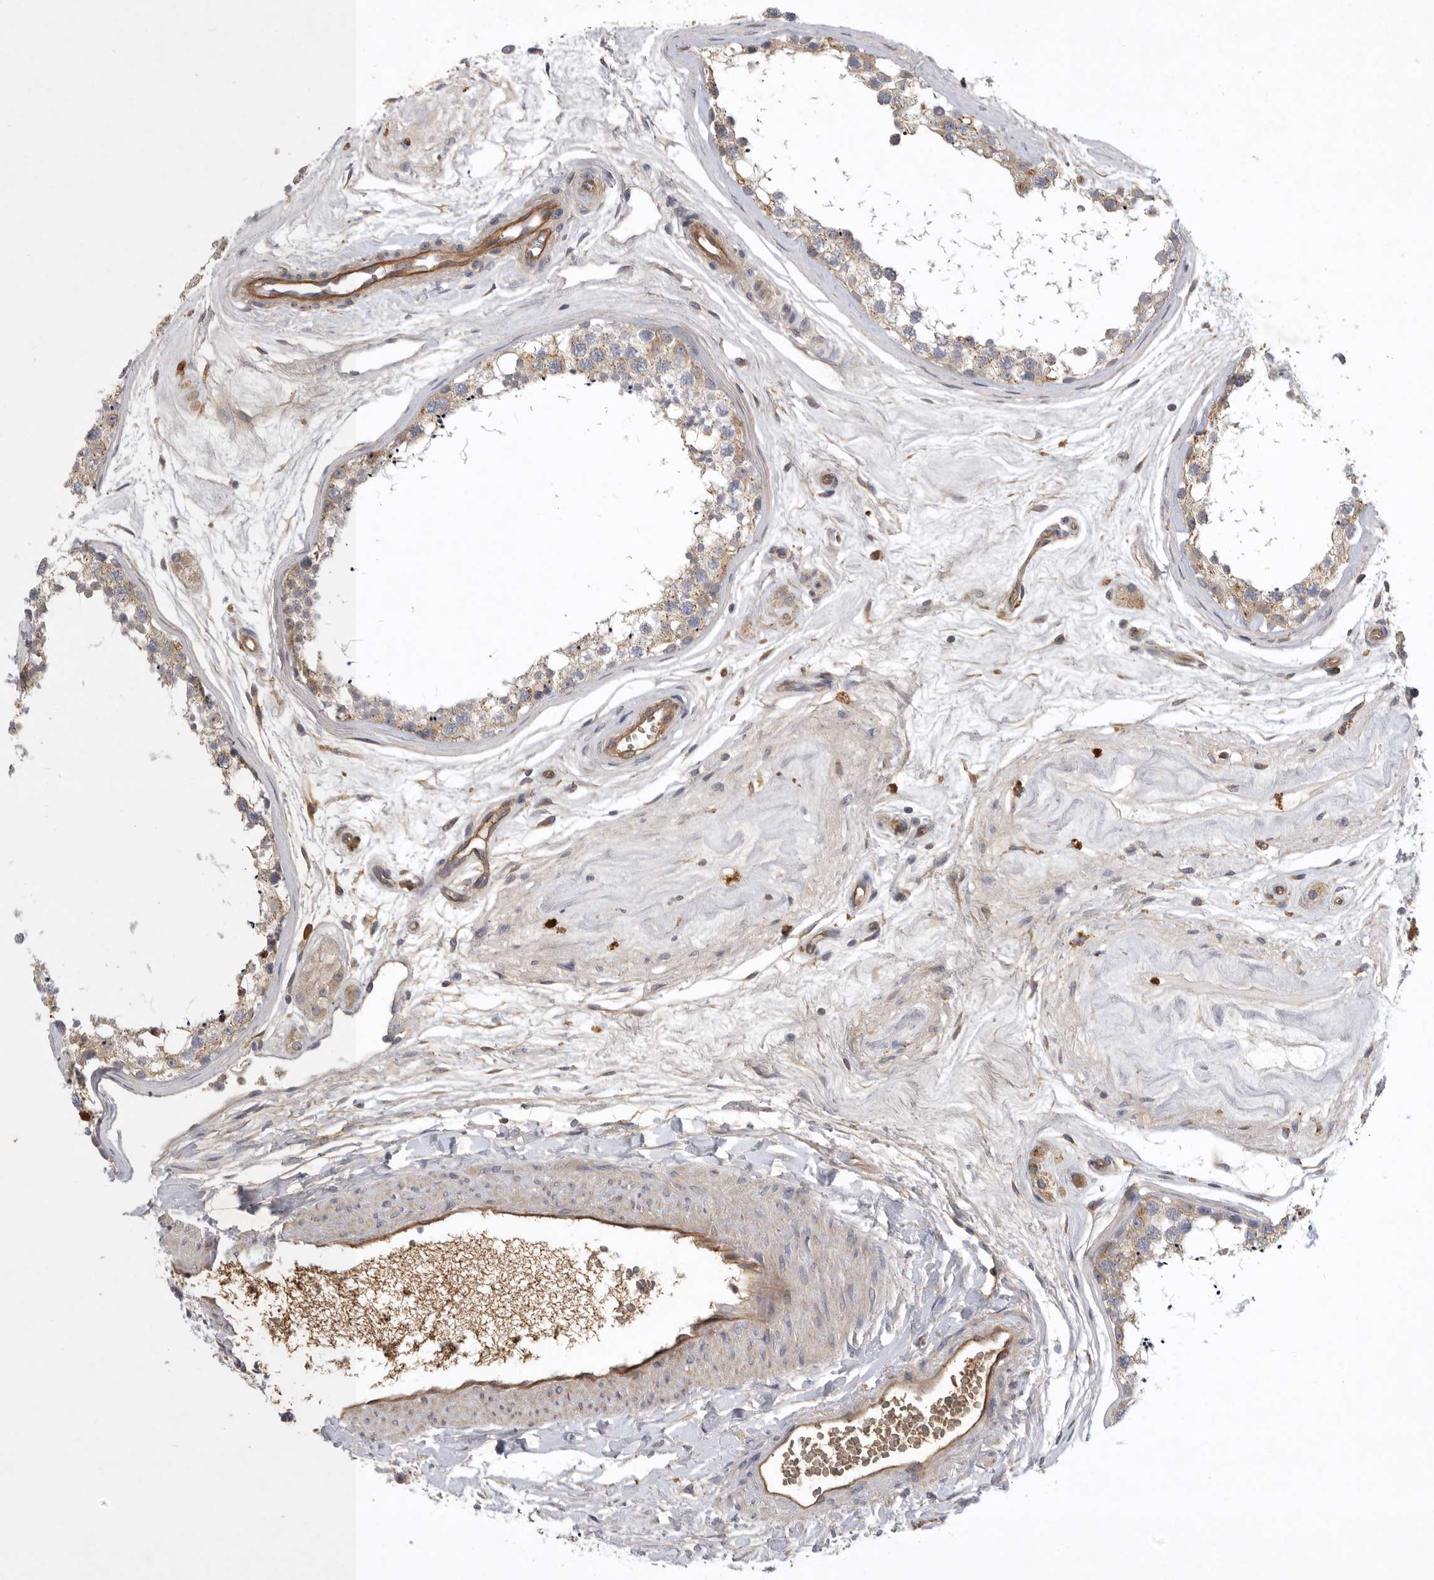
{"staining": {"intensity": "weak", "quantity": "25%-75%", "location": "cytoplasmic/membranous"}, "tissue": "testis", "cell_type": "Cells in seminiferous ducts", "image_type": "normal", "snomed": [{"axis": "morphology", "description": "Normal tissue, NOS"}, {"axis": "topography", "description": "Testis"}], "caption": "Cells in seminiferous ducts display low levels of weak cytoplasmic/membranous positivity in approximately 25%-75% of cells in benign human testis.", "gene": "MLPH", "patient": {"sex": "male", "age": 56}}